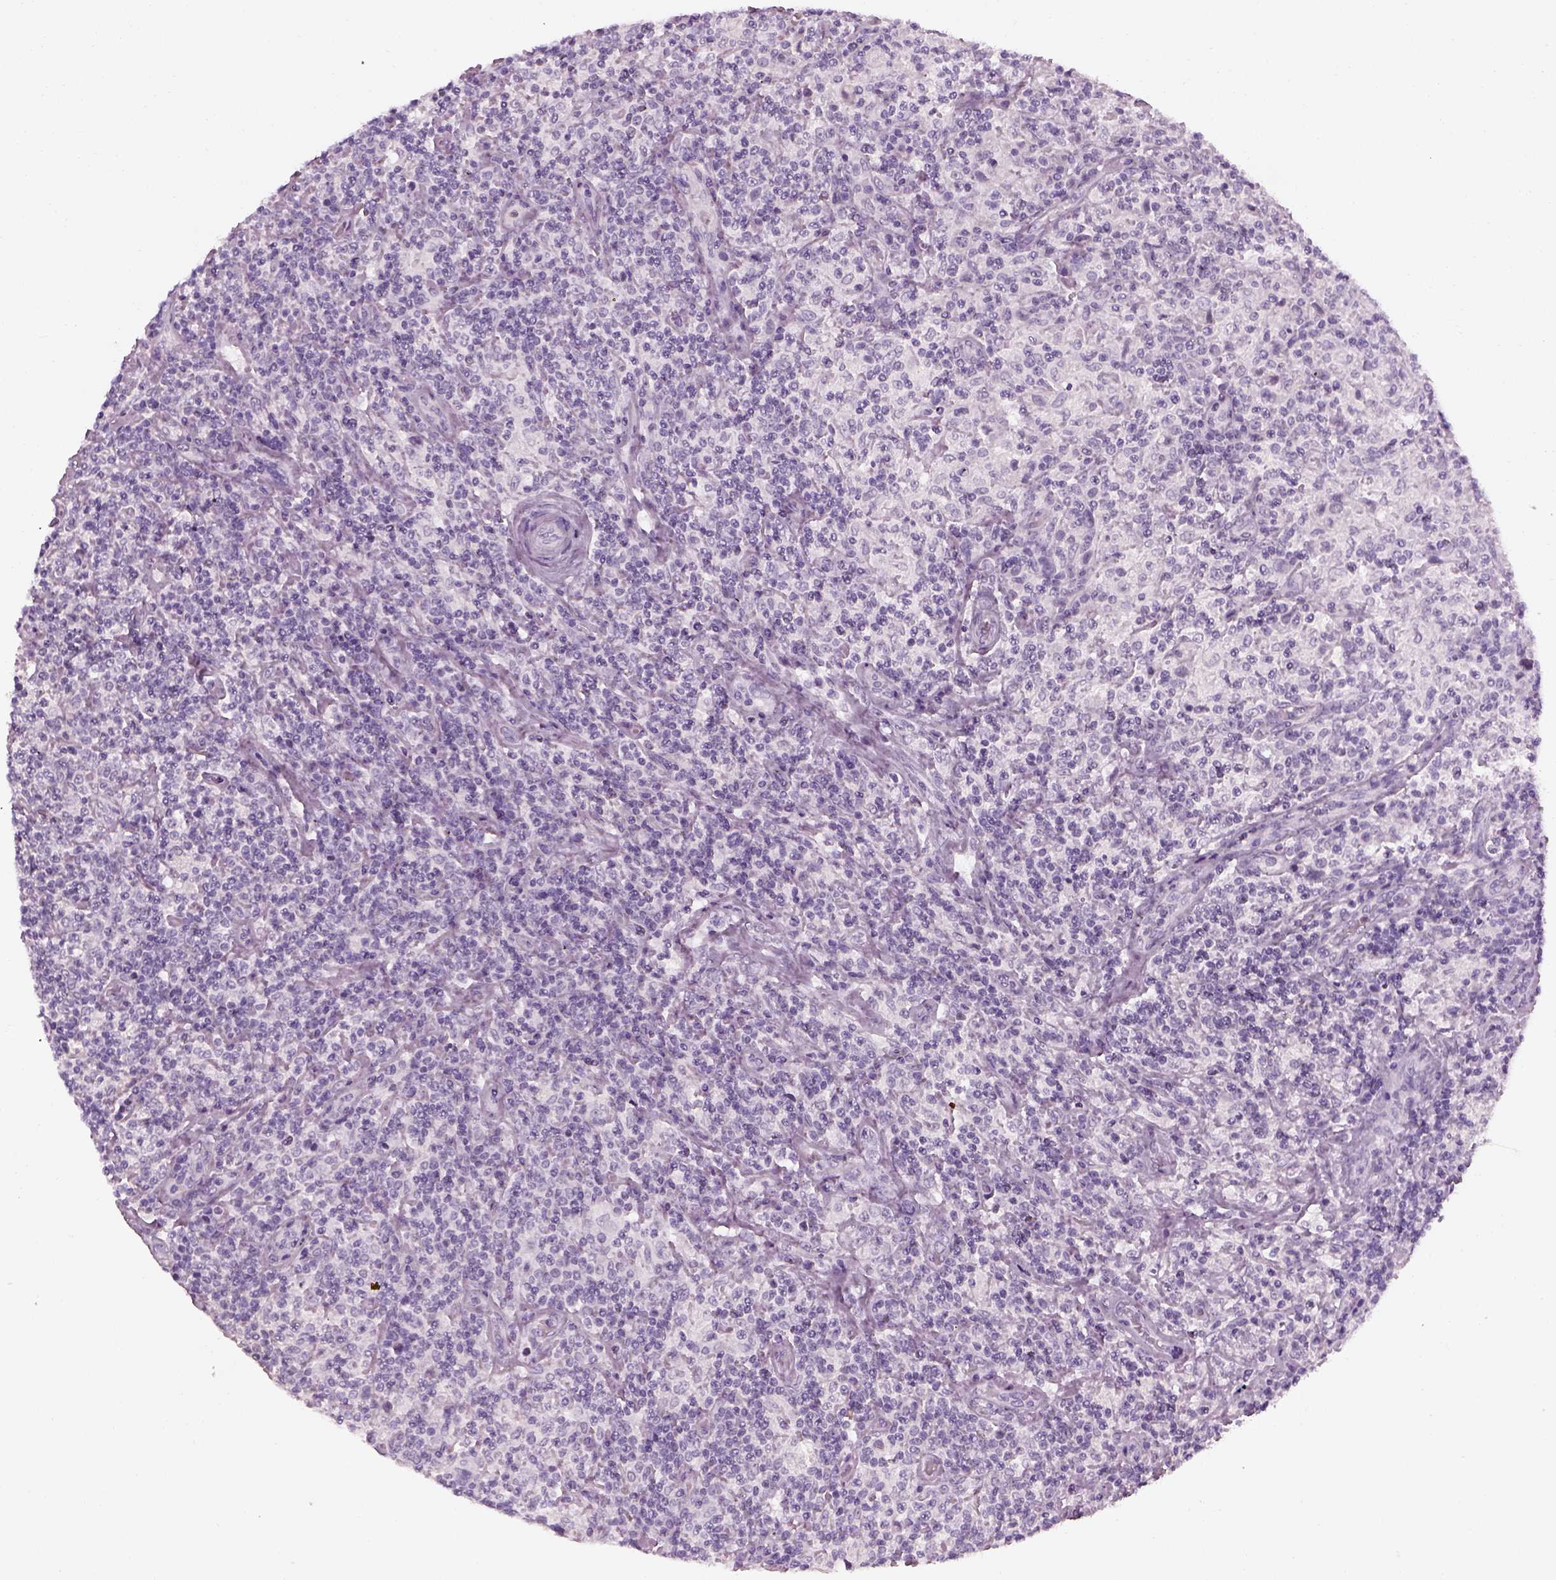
{"staining": {"intensity": "negative", "quantity": "none", "location": "none"}, "tissue": "lymphoma", "cell_type": "Tumor cells", "image_type": "cancer", "snomed": [{"axis": "morphology", "description": "Hodgkin's disease, NOS"}, {"axis": "topography", "description": "Lymph node"}], "caption": "Histopathology image shows no protein expression in tumor cells of Hodgkin's disease tissue.", "gene": "ADGRG2", "patient": {"sex": "male", "age": 70}}